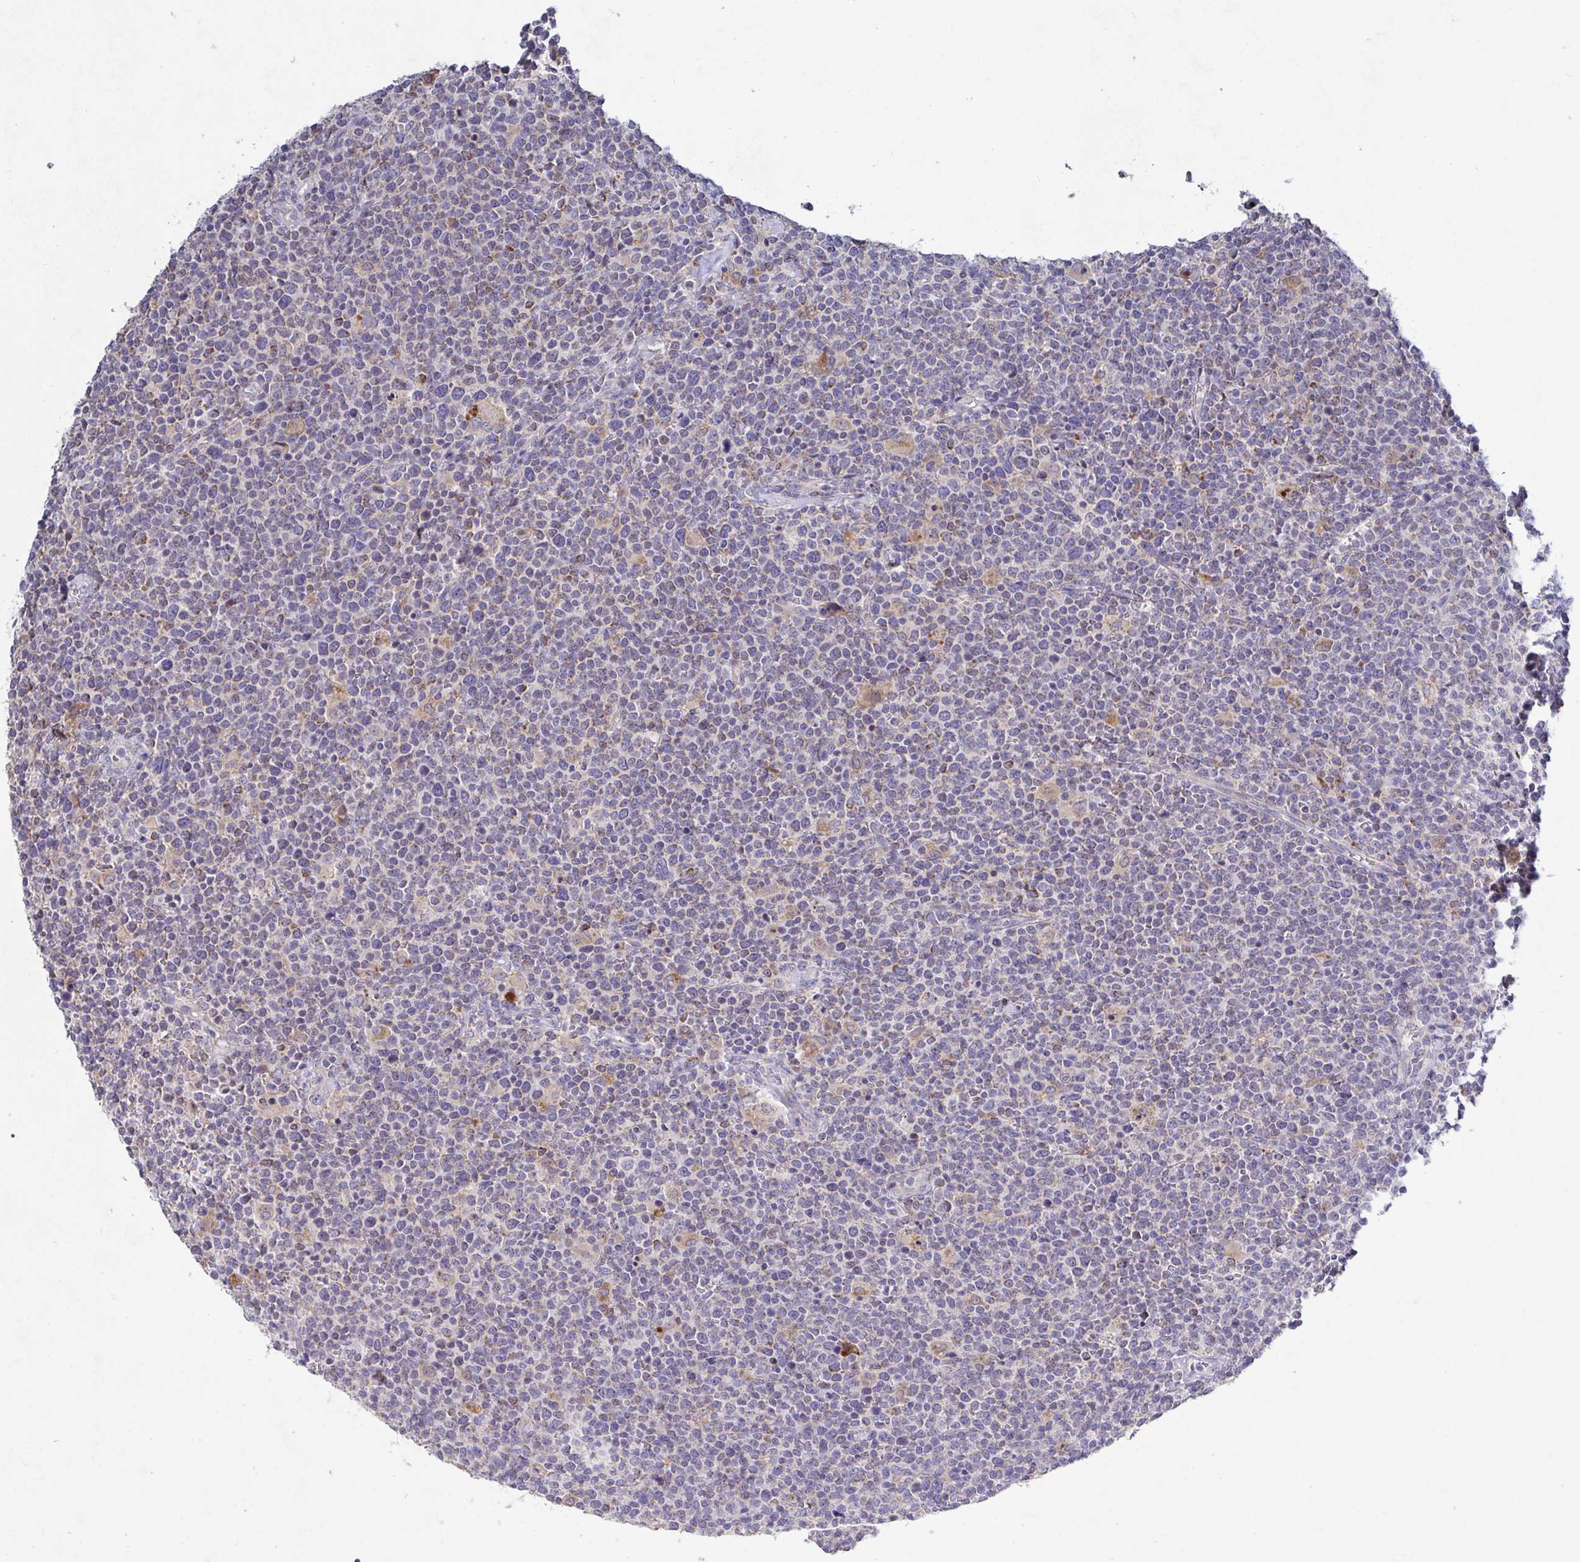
{"staining": {"intensity": "weak", "quantity": "<25%", "location": "cytoplasmic/membranous"}, "tissue": "lymphoma", "cell_type": "Tumor cells", "image_type": "cancer", "snomed": [{"axis": "morphology", "description": "Malignant lymphoma, non-Hodgkin's type, High grade"}, {"axis": "topography", "description": "Lymph node"}], "caption": "Human malignant lymphoma, non-Hodgkin's type (high-grade) stained for a protein using immunohistochemistry shows no expression in tumor cells.", "gene": "GALNT13", "patient": {"sex": "male", "age": 61}}